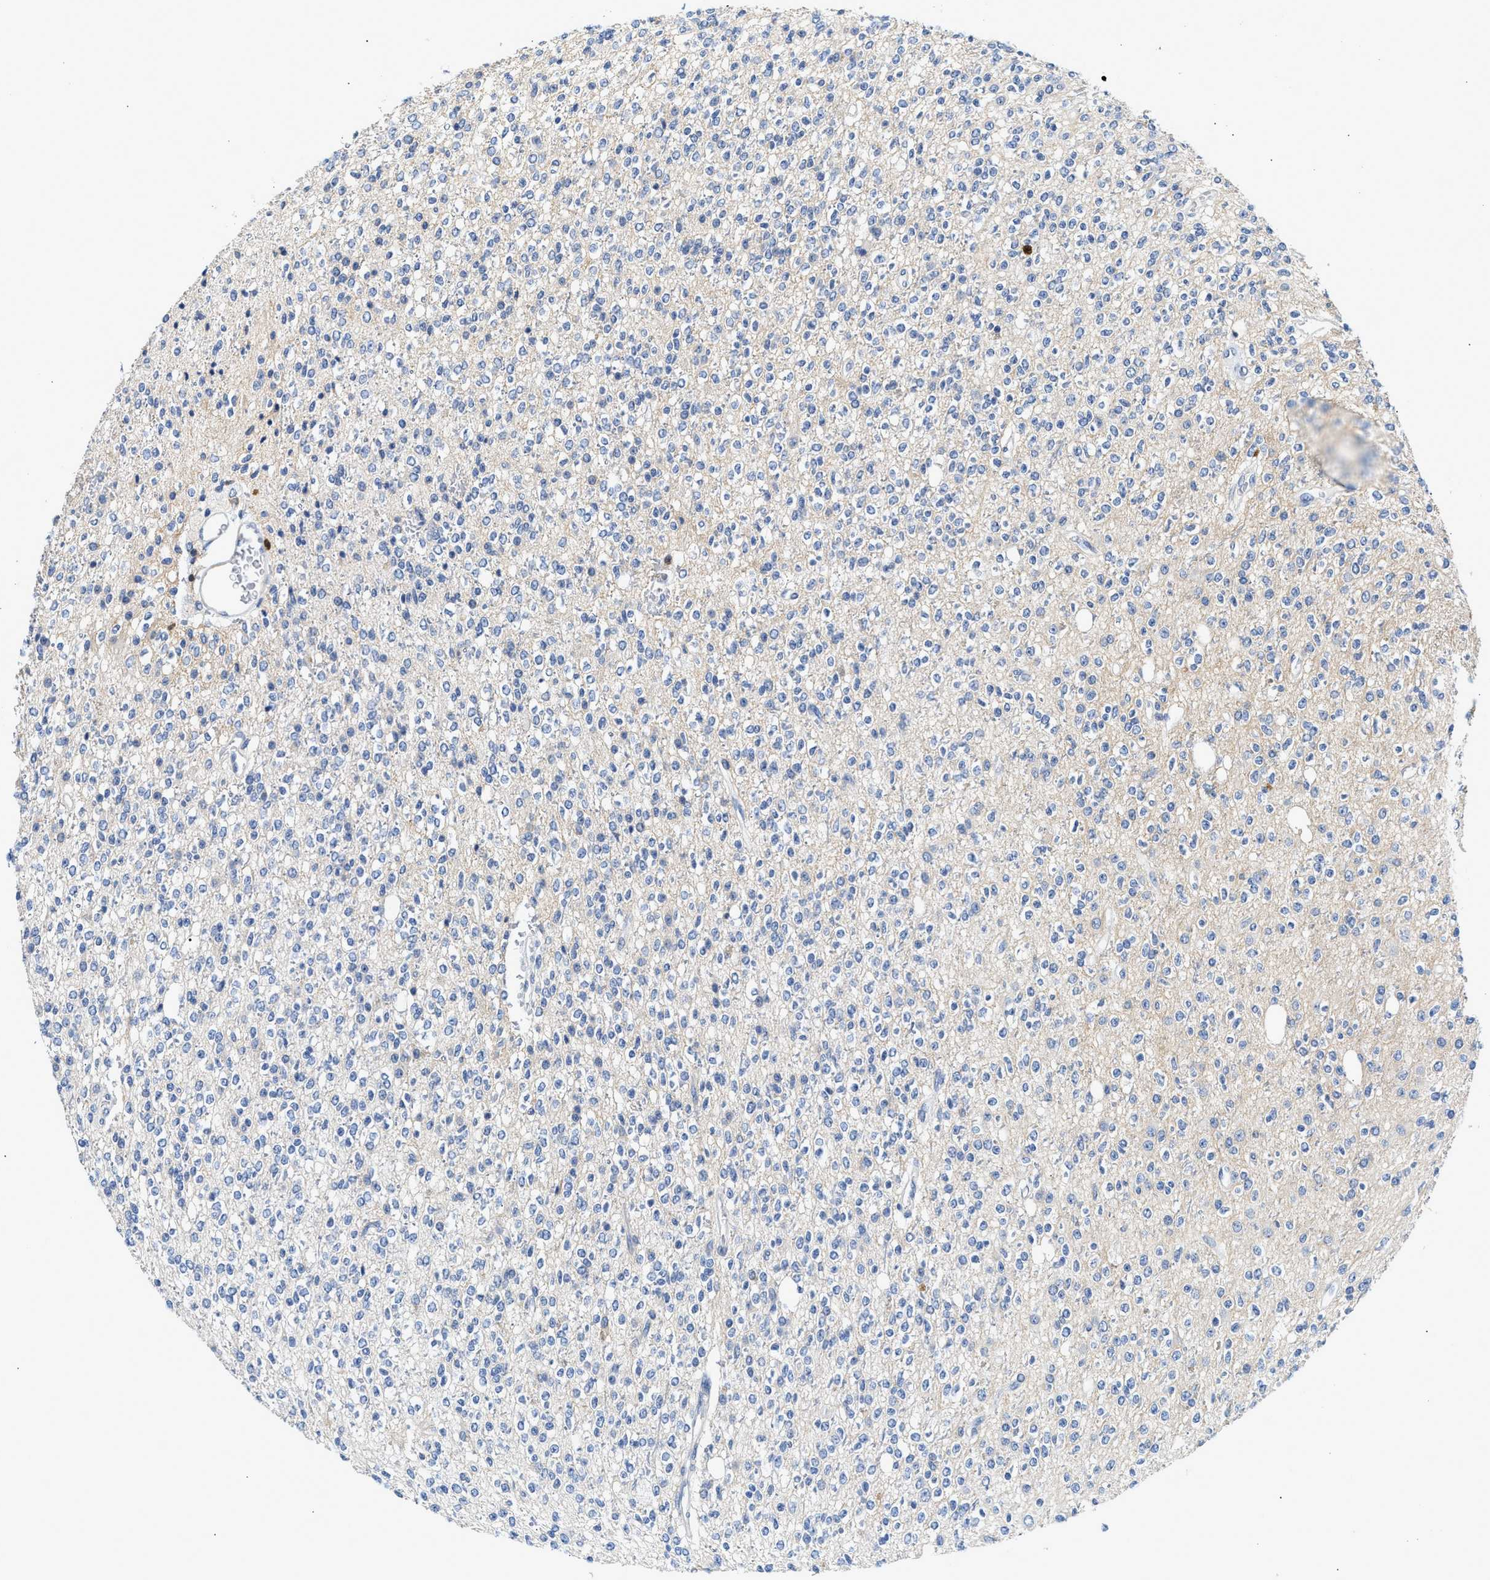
{"staining": {"intensity": "negative", "quantity": "none", "location": "none"}, "tissue": "glioma", "cell_type": "Tumor cells", "image_type": "cancer", "snomed": [{"axis": "morphology", "description": "Glioma, malignant, High grade"}, {"axis": "topography", "description": "Brain"}], "caption": "The photomicrograph demonstrates no staining of tumor cells in glioma.", "gene": "SLIT2", "patient": {"sex": "male", "age": 34}}